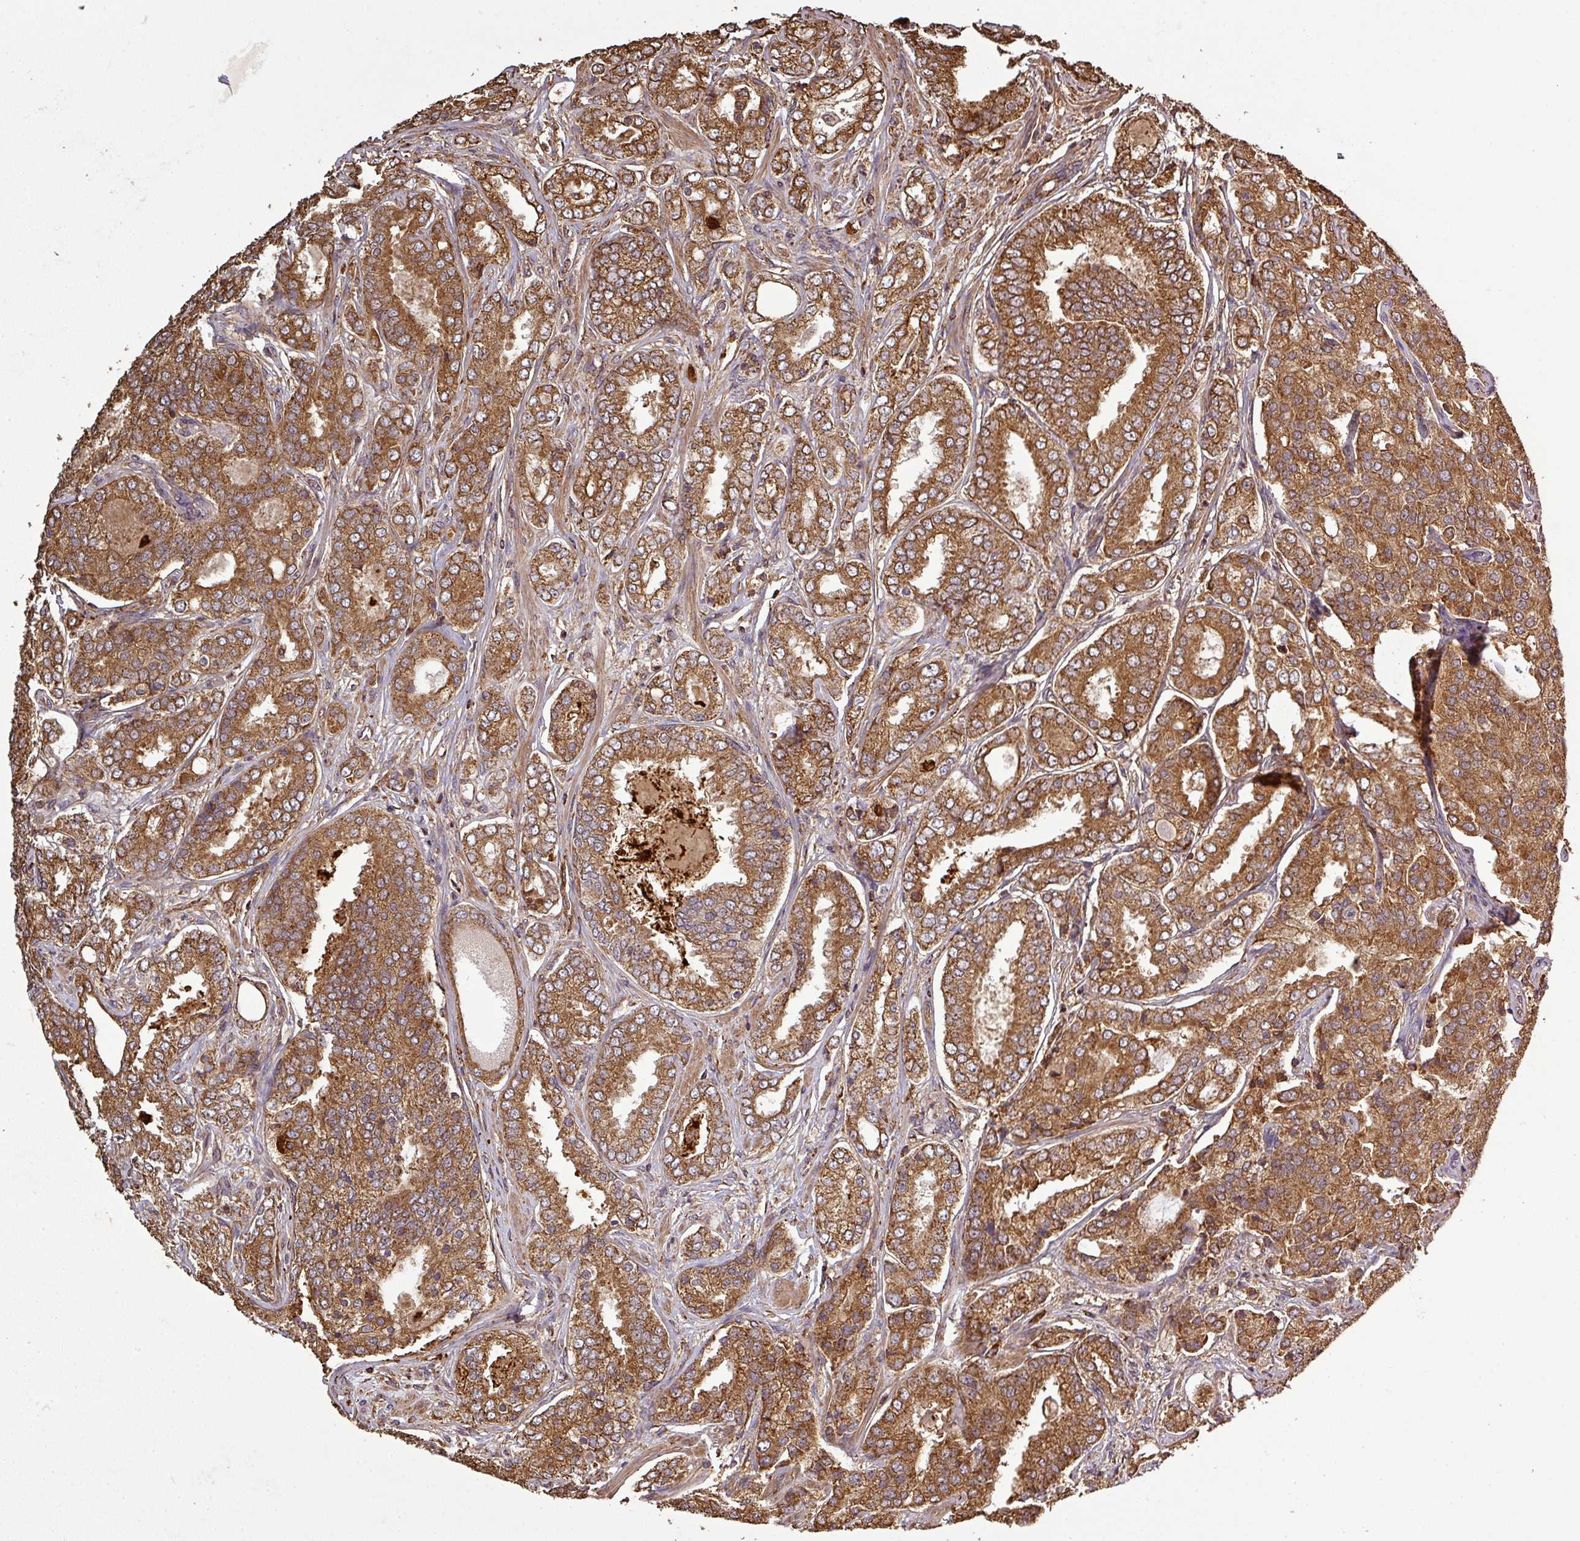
{"staining": {"intensity": "strong", "quantity": ">75%", "location": "cytoplasmic/membranous"}, "tissue": "prostate cancer", "cell_type": "Tumor cells", "image_type": "cancer", "snomed": [{"axis": "morphology", "description": "Adenocarcinoma, High grade"}, {"axis": "topography", "description": "Prostate"}], "caption": "An image showing strong cytoplasmic/membranous positivity in about >75% of tumor cells in adenocarcinoma (high-grade) (prostate), as visualized by brown immunohistochemical staining.", "gene": "PLEKHM1", "patient": {"sex": "male", "age": 63}}